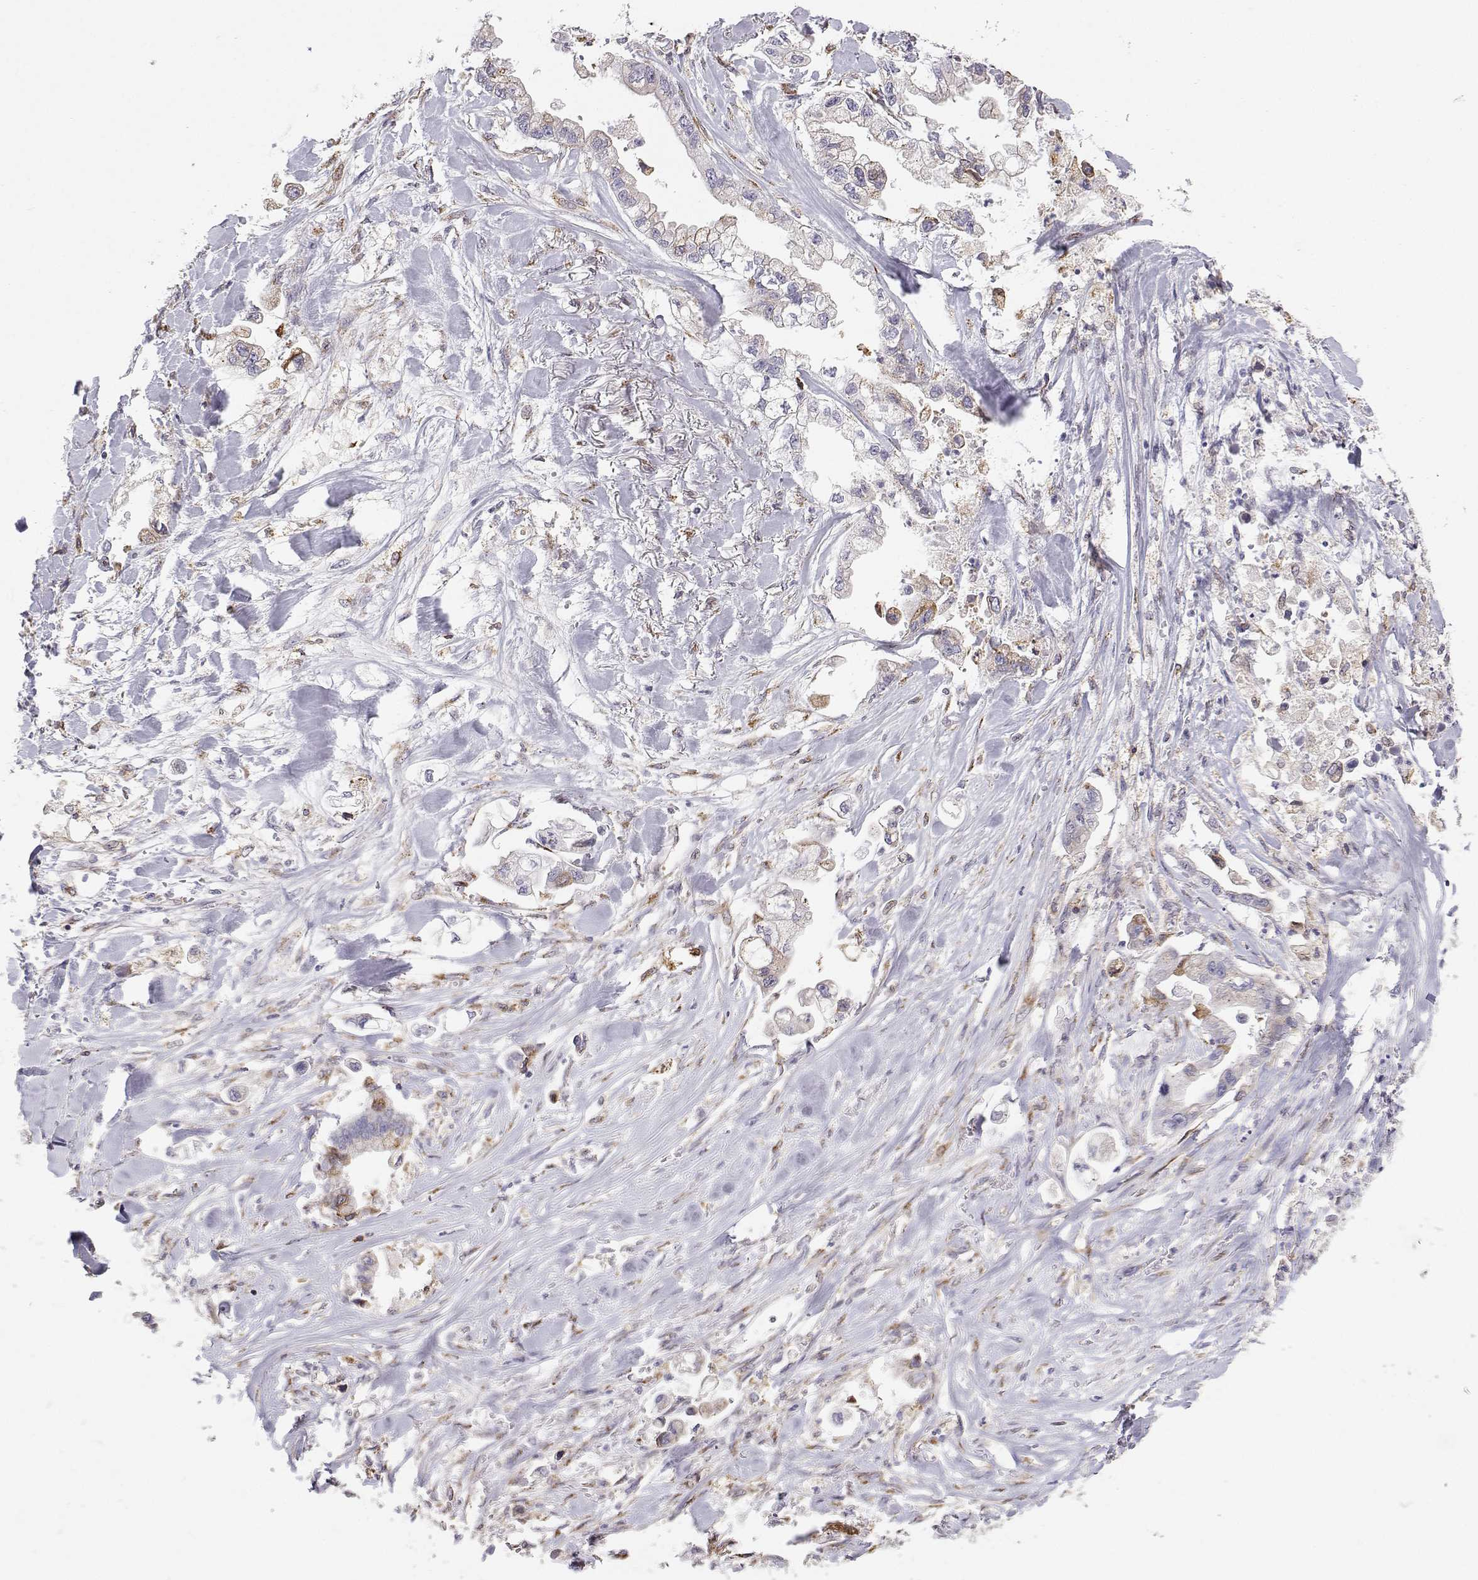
{"staining": {"intensity": "moderate", "quantity": "<25%", "location": "cytoplasmic/membranous"}, "tissue": "stomach cancer", "cell_type": "Tumor cells", "image_type": "cancer", "snomed": [{"axis": "morphology", "description": "Adenocarcinoma, NOS"}, {"axis": "topography", "description": "Stomach"}], "caption": "Protein positivity by immunohistochemistry shows moderate cytoplasmic/membranous positivity in about <25% of tumor cells in adenocarcinoma (stomach).", "gene": "STARD13", "patient": {"sex": "male", "age": 62}}